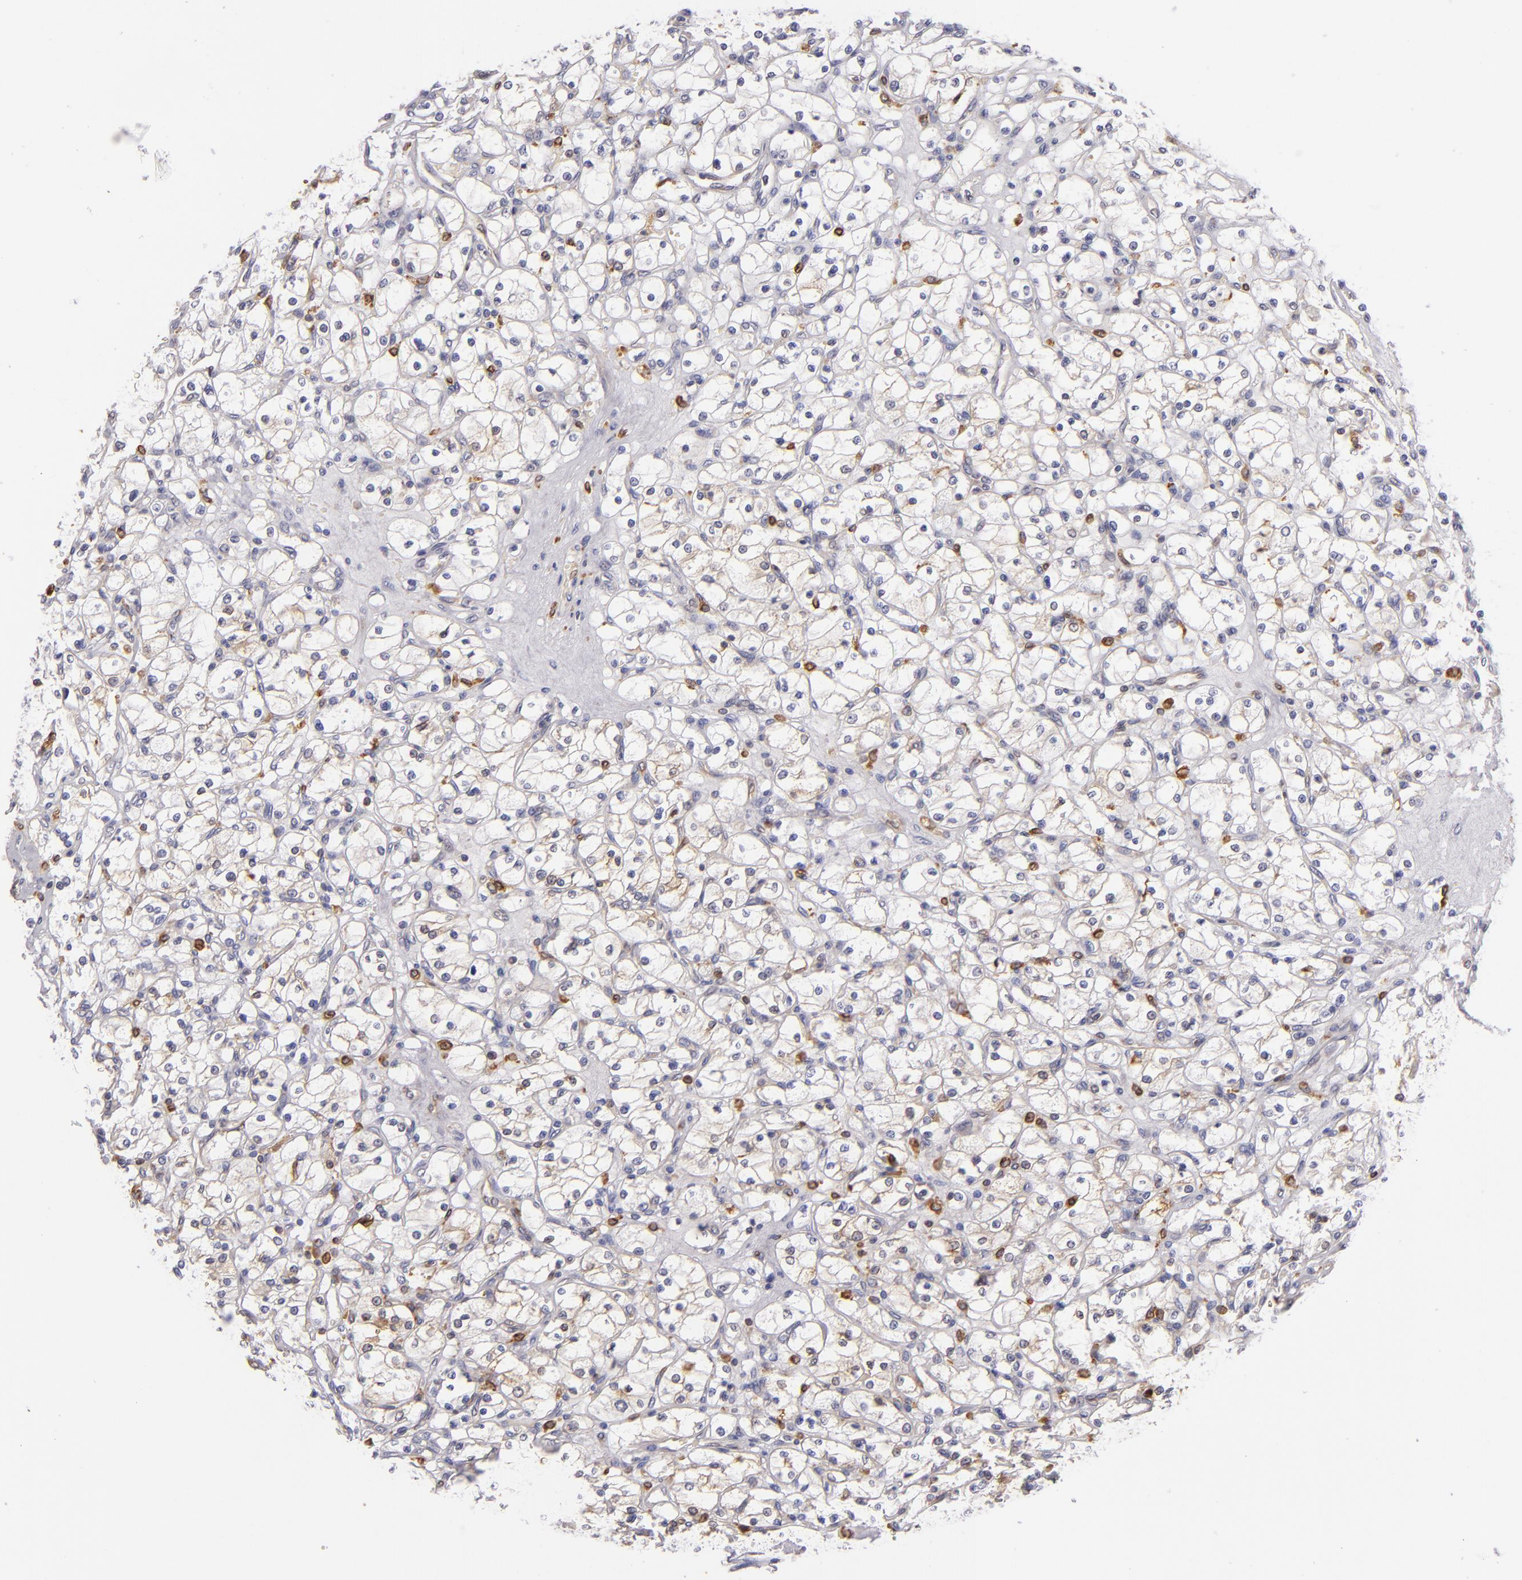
{"staining": {"intensity": "weak", "quantity": "<25%", "location": "cytoplasmic/membranous"}, "tissue": "renal cancer", "cell_type": "Tumor cells", "image_type": "cancer", "snomed": [{"axis": "morphology", "description": "Adenocarcinoma, NOS"}, {"axis": "topography", "description": "Kidney"}], "caption": "This is an immunohistochemistry histopathology image of human adenocarcinoma (renal). There is no positivity in tumor cells.", "gene": "CD74", "patient": {"sex": "female", "age": 83}}